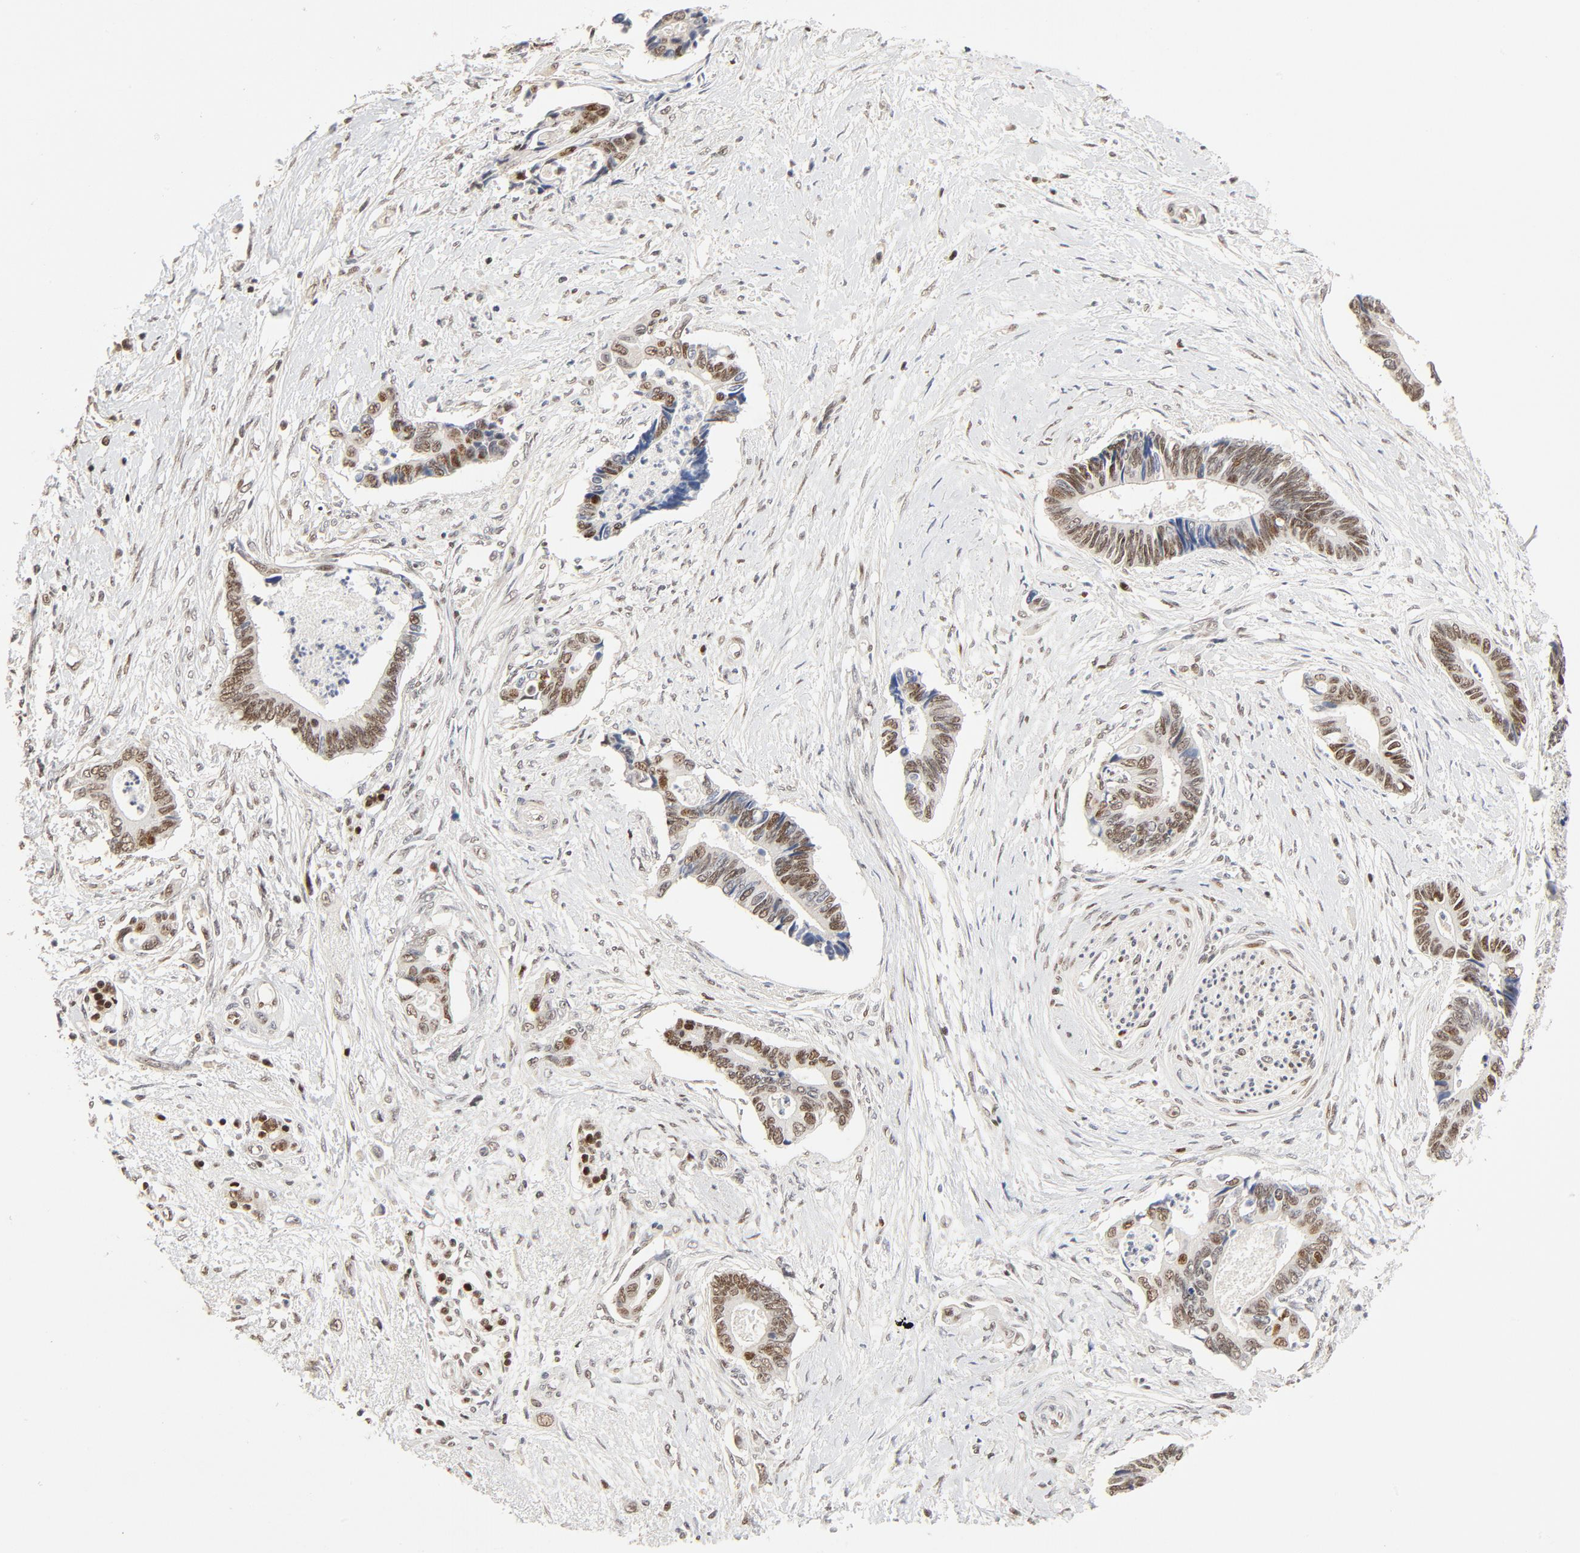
{"staining": {"intensity": "moderate", "quantity": ">75%", "location": "nuclear"}, "tissue": "pancreatic cancer", "cell_type": "Tumor cells", "image_type": "cancer", "snomed": [{"axis": "morphology", "description": "Adenocarcinoma, NOS"}, {"axis": "topography", "description": "Pancreas"}], "caption": "Human pancreatic cancer (adenocarcinoma) stained with a brown dye shows moderate nuclear positive positivity in approximately >75% of tumor cells.", "gene": "GTF2I", "patient": {"sex": "female", "age": 70}}